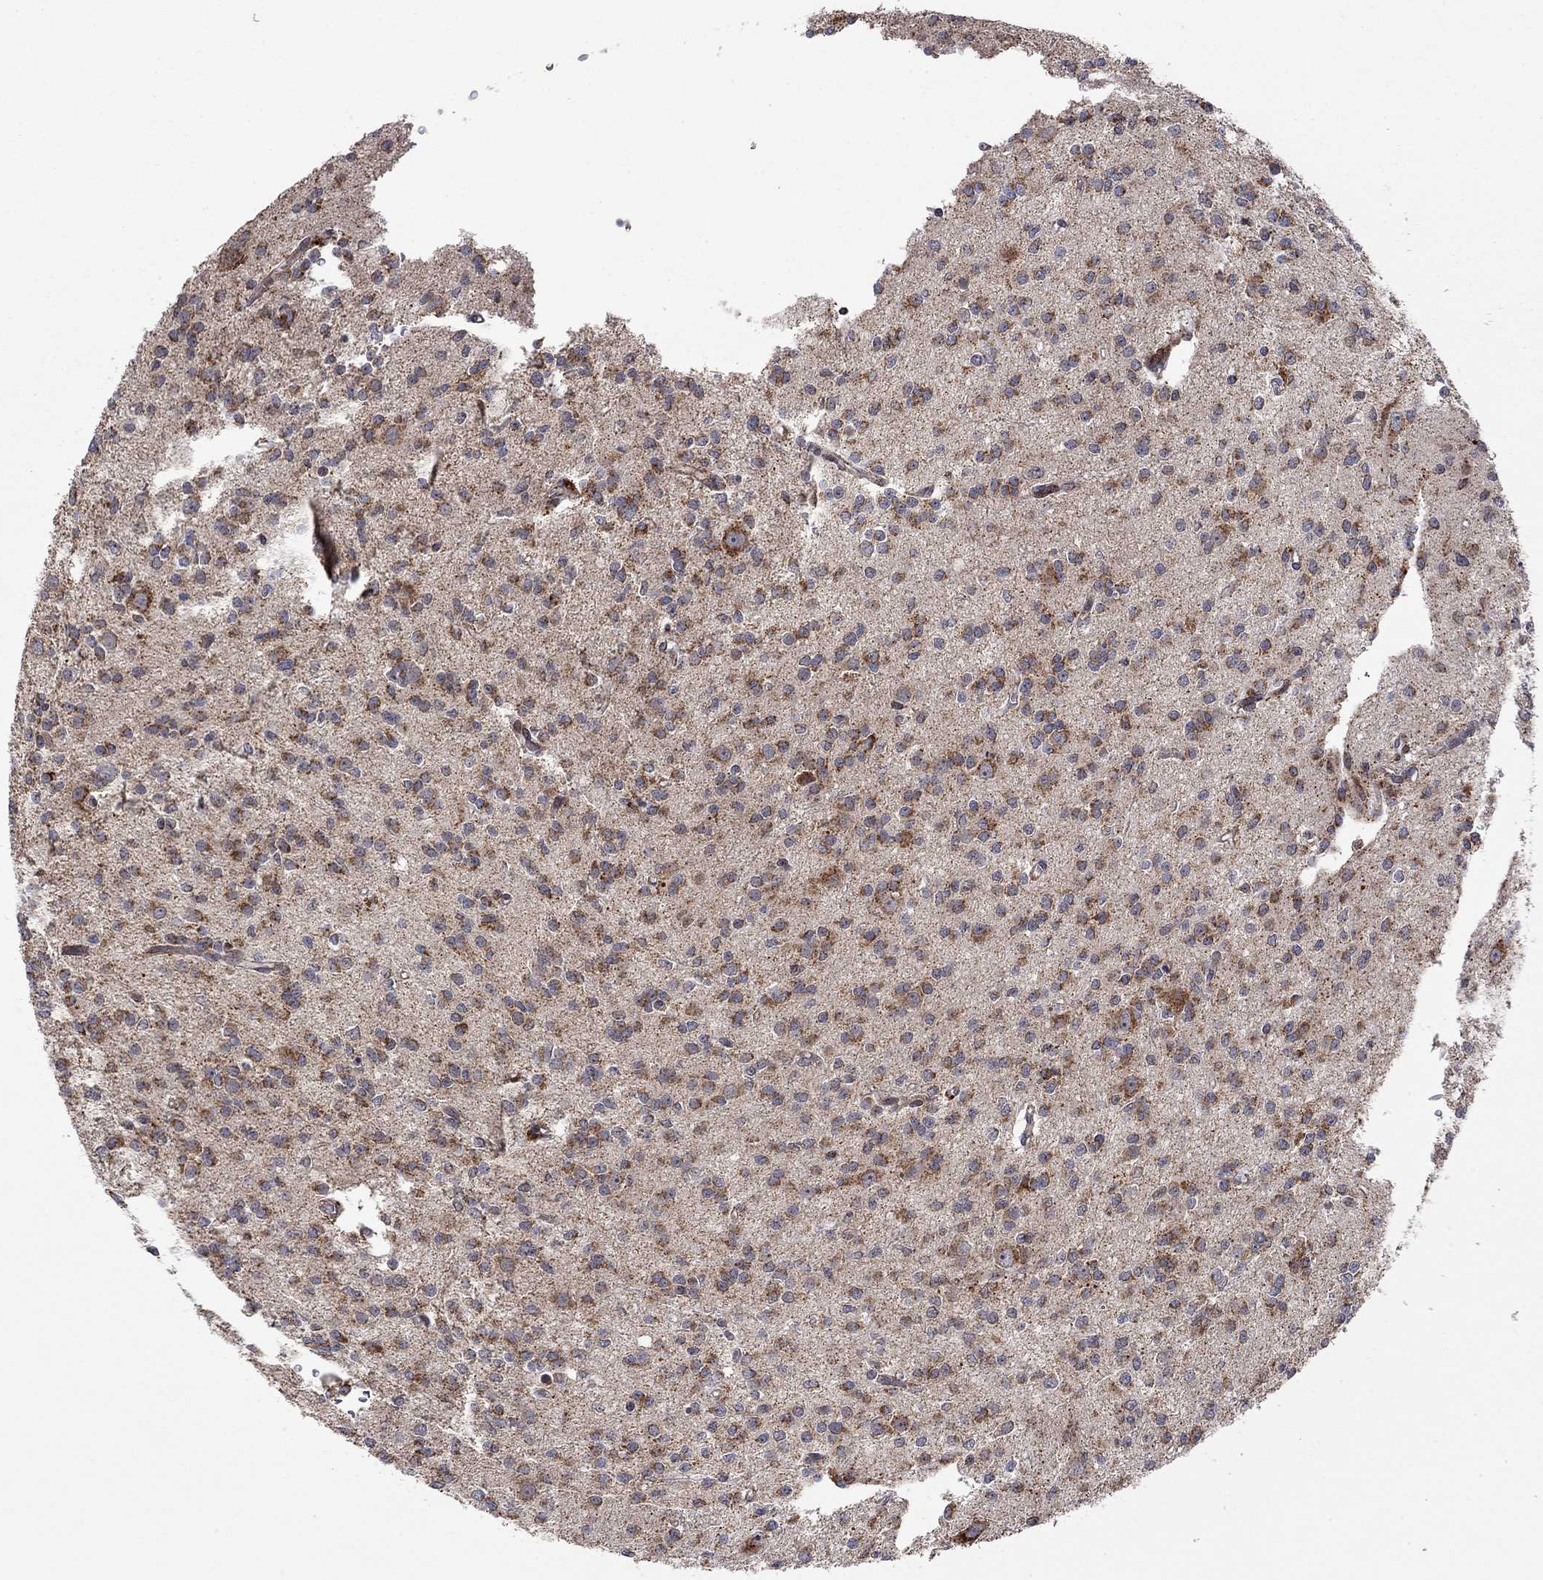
{"staining": {"intensity": "moderate", "quantity": "25%-75%", "location": "cytoplasmic/membranous"}, "tissue": "glioma", "cell_type": "Tumor cells", "image_type": "cancer", "snomed": [{"axis": "morphology", "description": "Glioma, malignant, Low grade"}, {"axis": "topography", "description": "Brain"}], "caption": "Malignant glioma (low-grade) tissue reveals moderate cytoplasmic/membranous positivity in about 25%-75% of tumor cells", "gene": "IDS", "patient": {"sex": "male", "age": 27}}